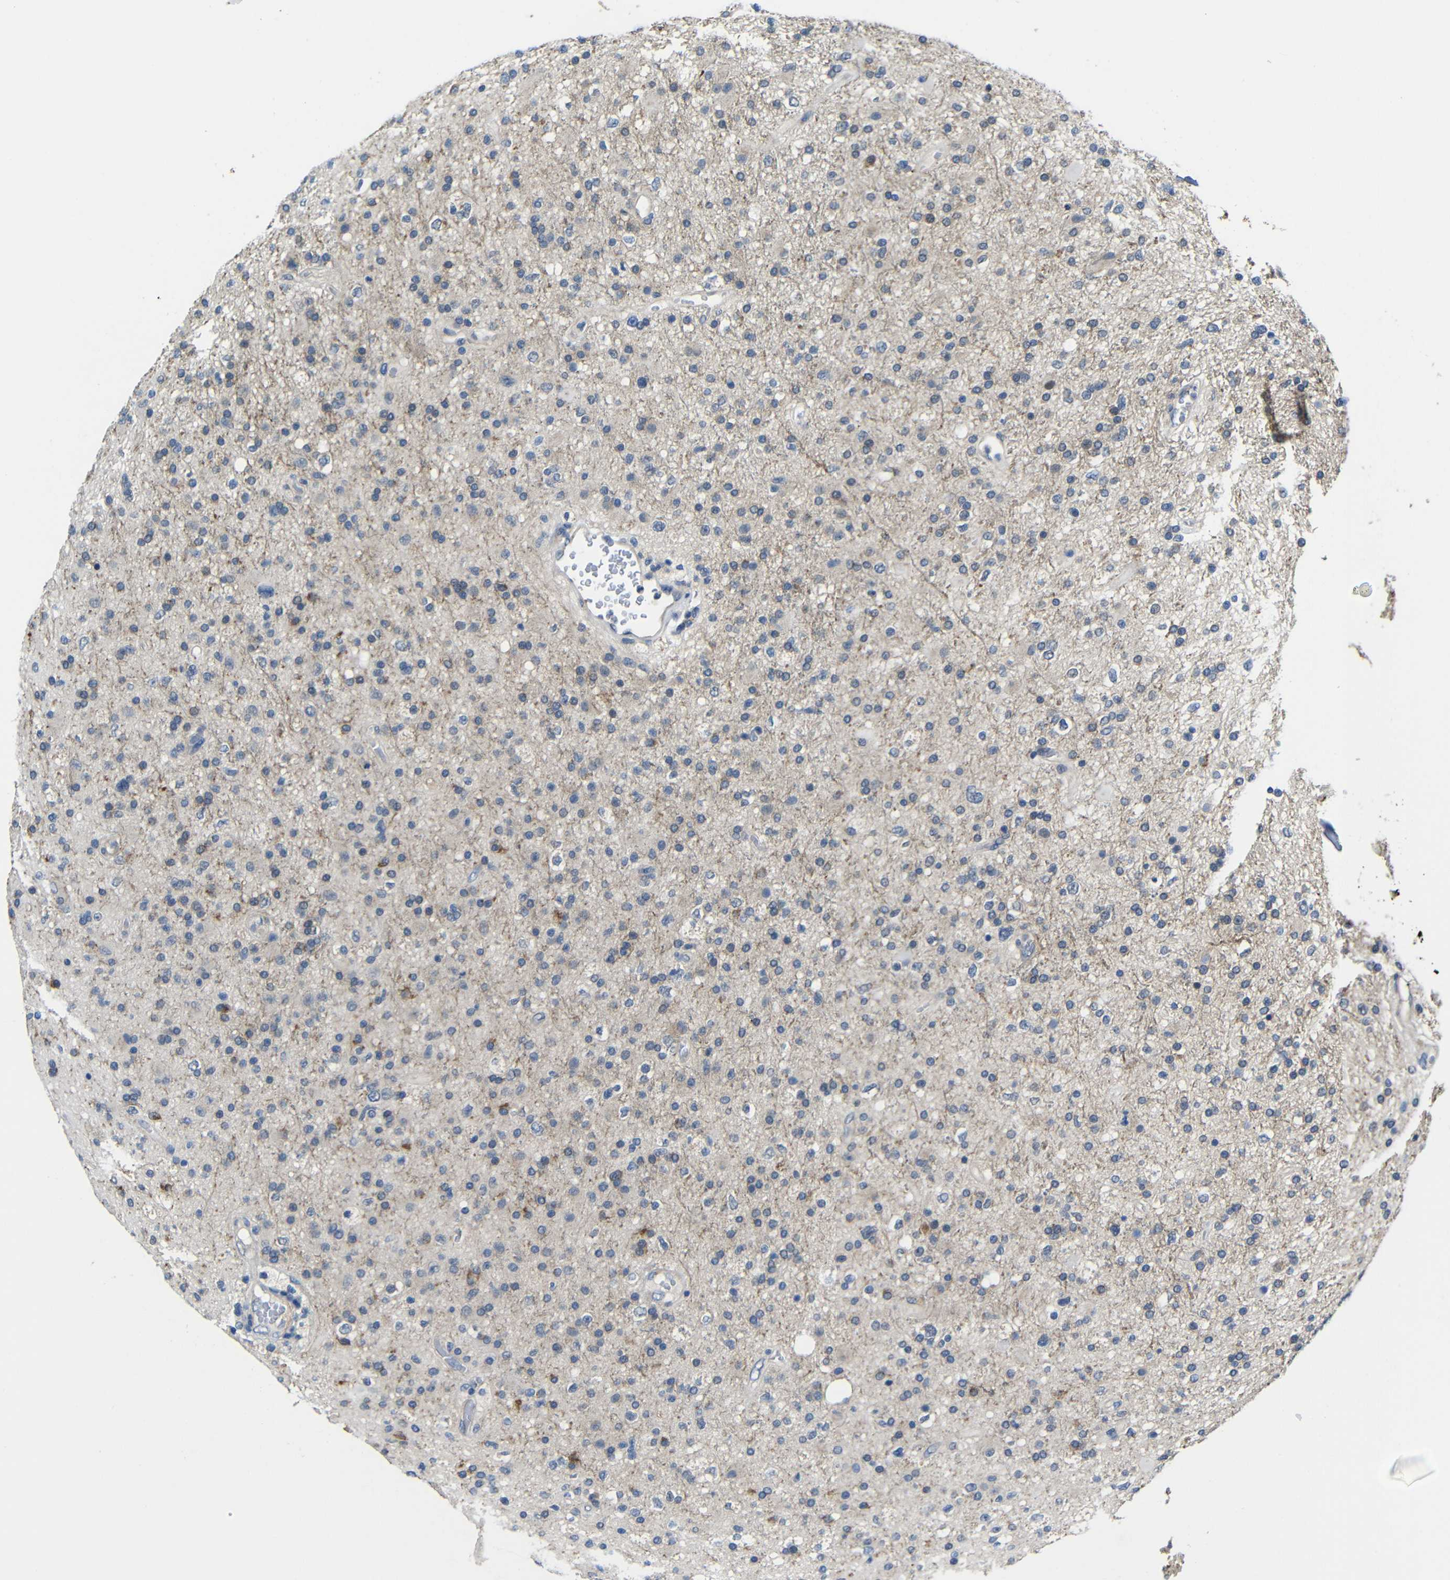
{"staining": {"intensity": "negative", "quantity": "none", "location": "none"}, "tissue": "glioma", "cell_type": "Tumor cells", "image_type": "cancer", "snomed": [{"axis": "morphology", "description": "Glioma, malignant, High grade"}, {"axis": "topography", "description": "Brain"}], "caption": "A histopathology image of glioma stained for a protein reveals no brown staining in tumor cells.", "gene": "ZNF90", "patient": {"sex": "male", "age": 33}}